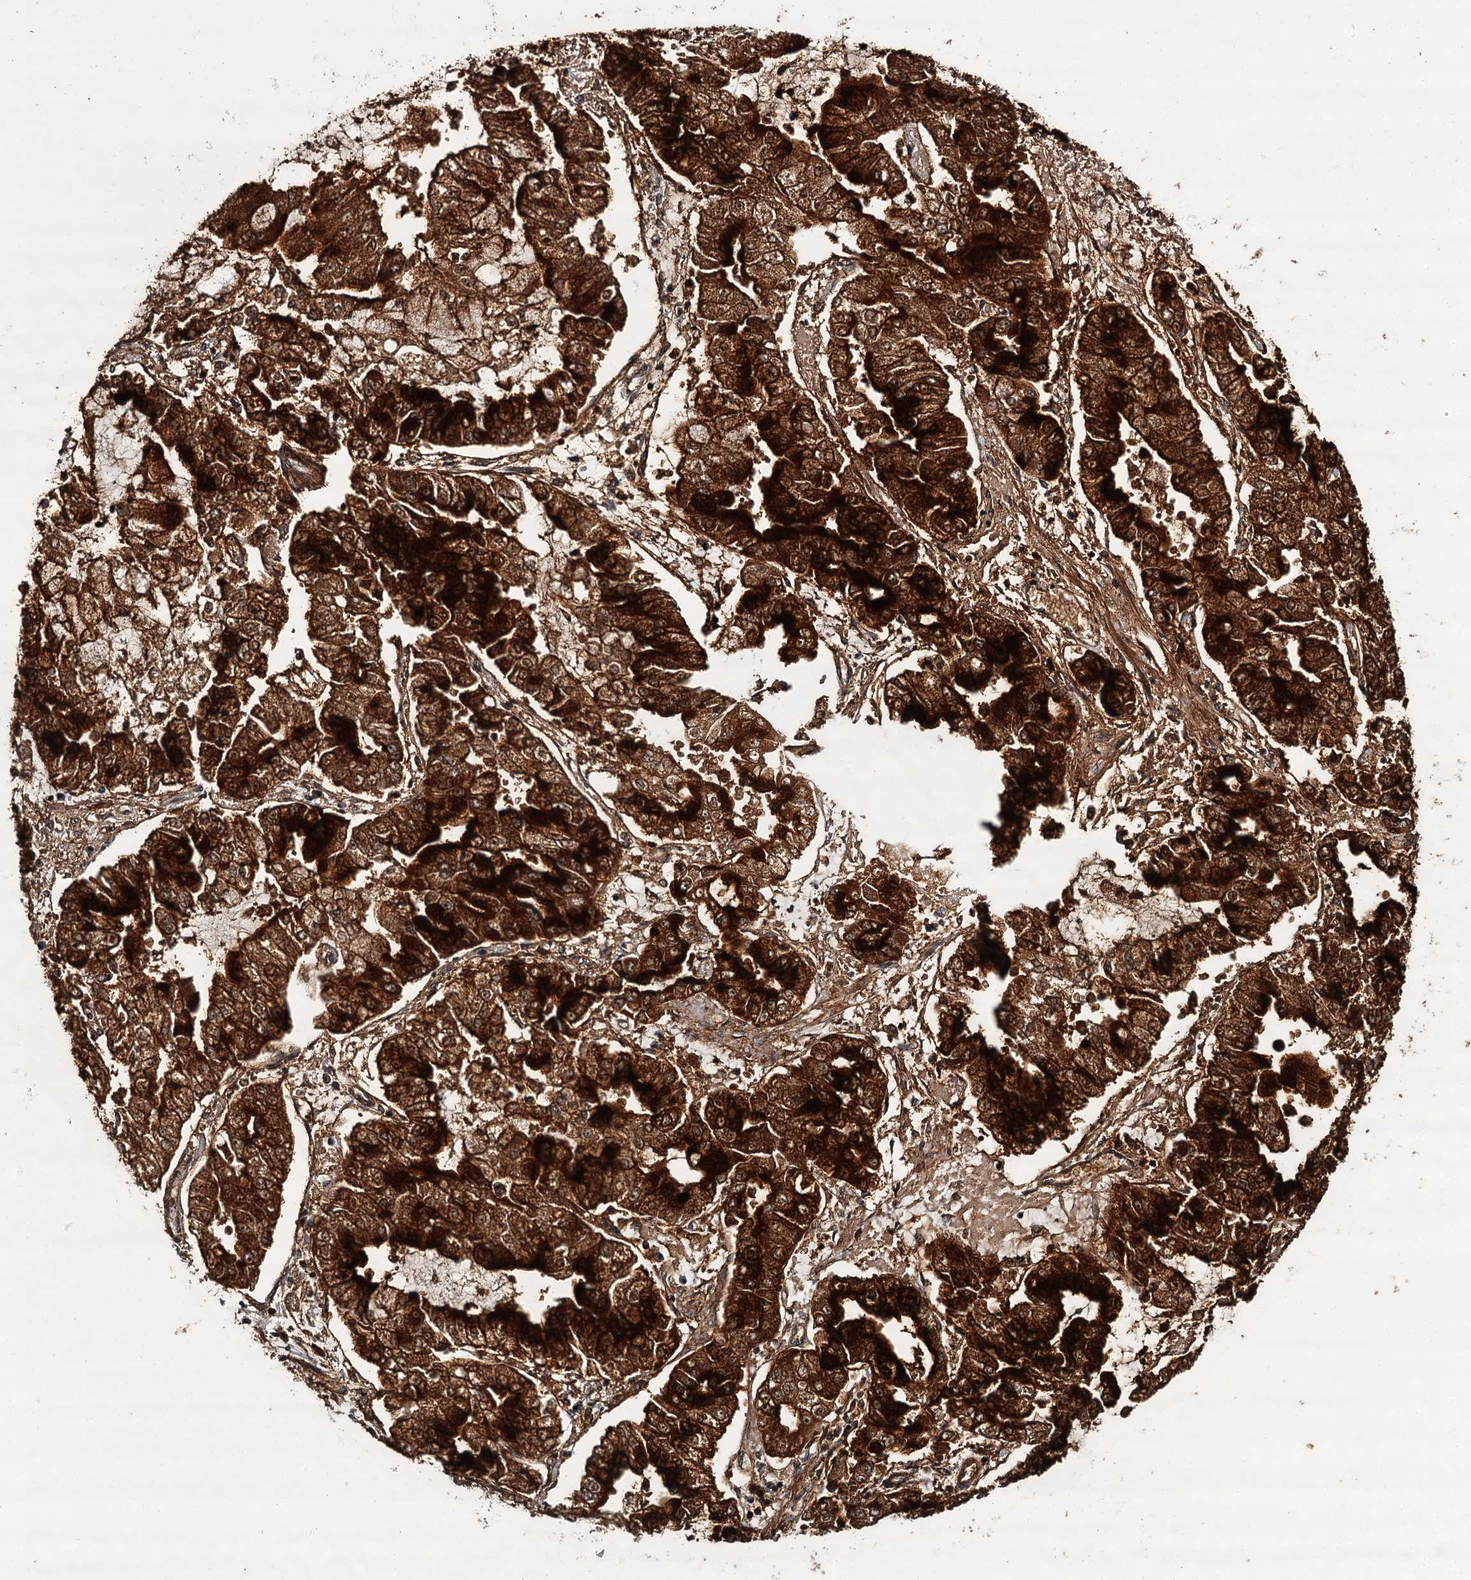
{"staining": {"intensity": "strong", "quantity": ">75%", "location": "cytoplasmic/membranous"}, "tissue": "stomach cancer", "cell_type": "Tumor cells", "image_type": "cancer", "snomed": [{"axis": "morphology", "description": "Adenocarcinoma, NOS"}, {"axis": "topography", "description": "Stomach"}], "caption": "The micrograph displays a brown stain indicating the presence of a protein in the cytoplasmic/membranous of tumor cells in adenocarcinoma (stomach).", "gene": "TTC12", "patient": {"sex": "male", "age": 76}}